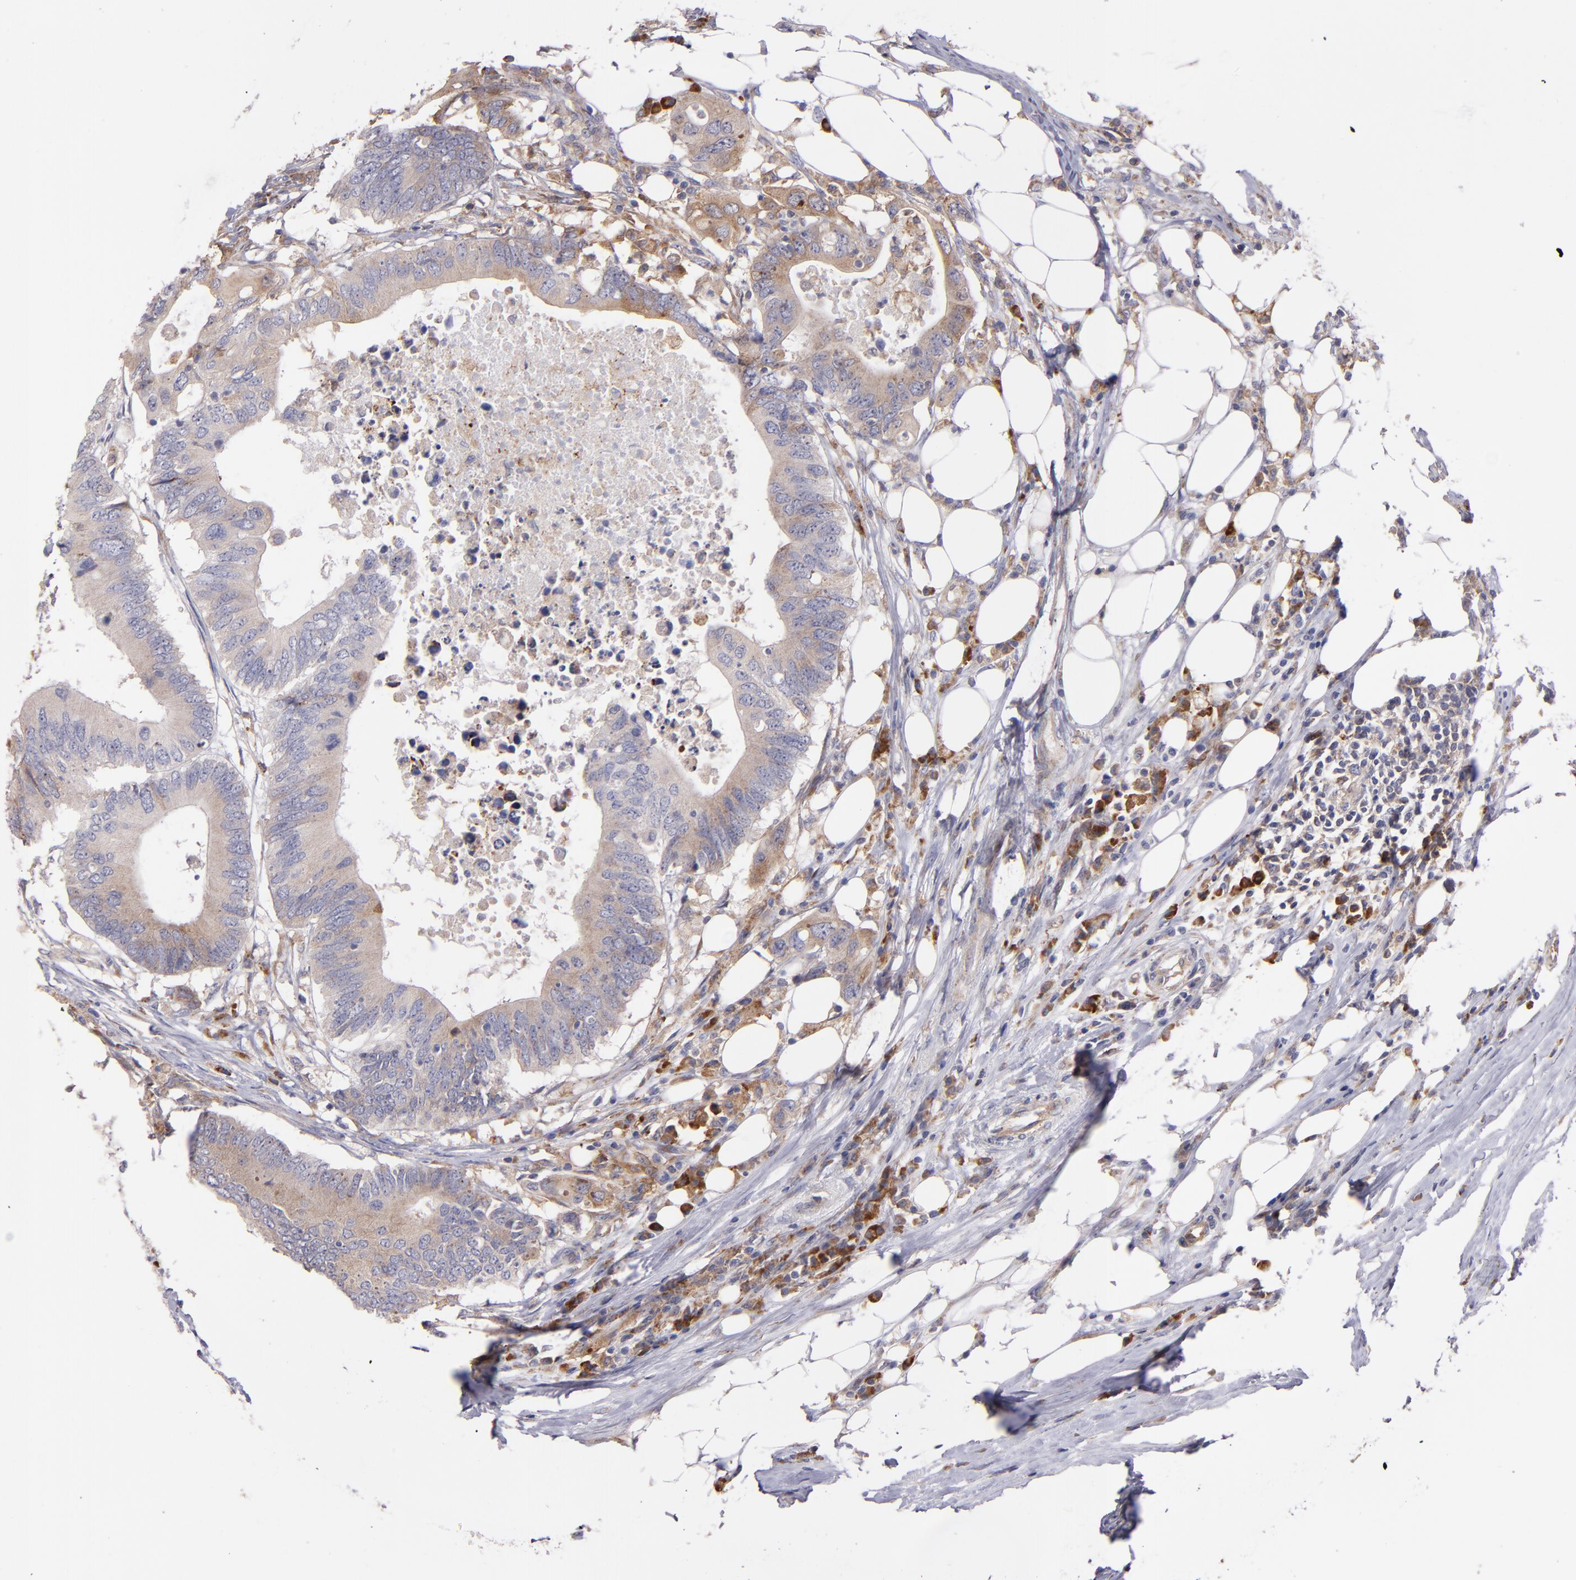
{"staining": {"intensity": "moderate", "quantity": "<25%", "location": "cytoplasmic/membranous"}, "tissue": "colorectal cancer", "cell_type": "Tumor cells", "image_type": "cancer", "snomed": [{"axis": "morphology", "description": "Adenocarcinoma, NOS"}, {"axis": "topography", "description": "Colon"}], "caption": "This photomicrograph exhibits immunohistochemistry (IHC) staining of colorectal adenocarcinoma, with low moderate cytoplasmic/membranous expression in about <25% of tumor cells.", "gene": "IFIH1", "patient": {"sex": "male", "age": 71}}